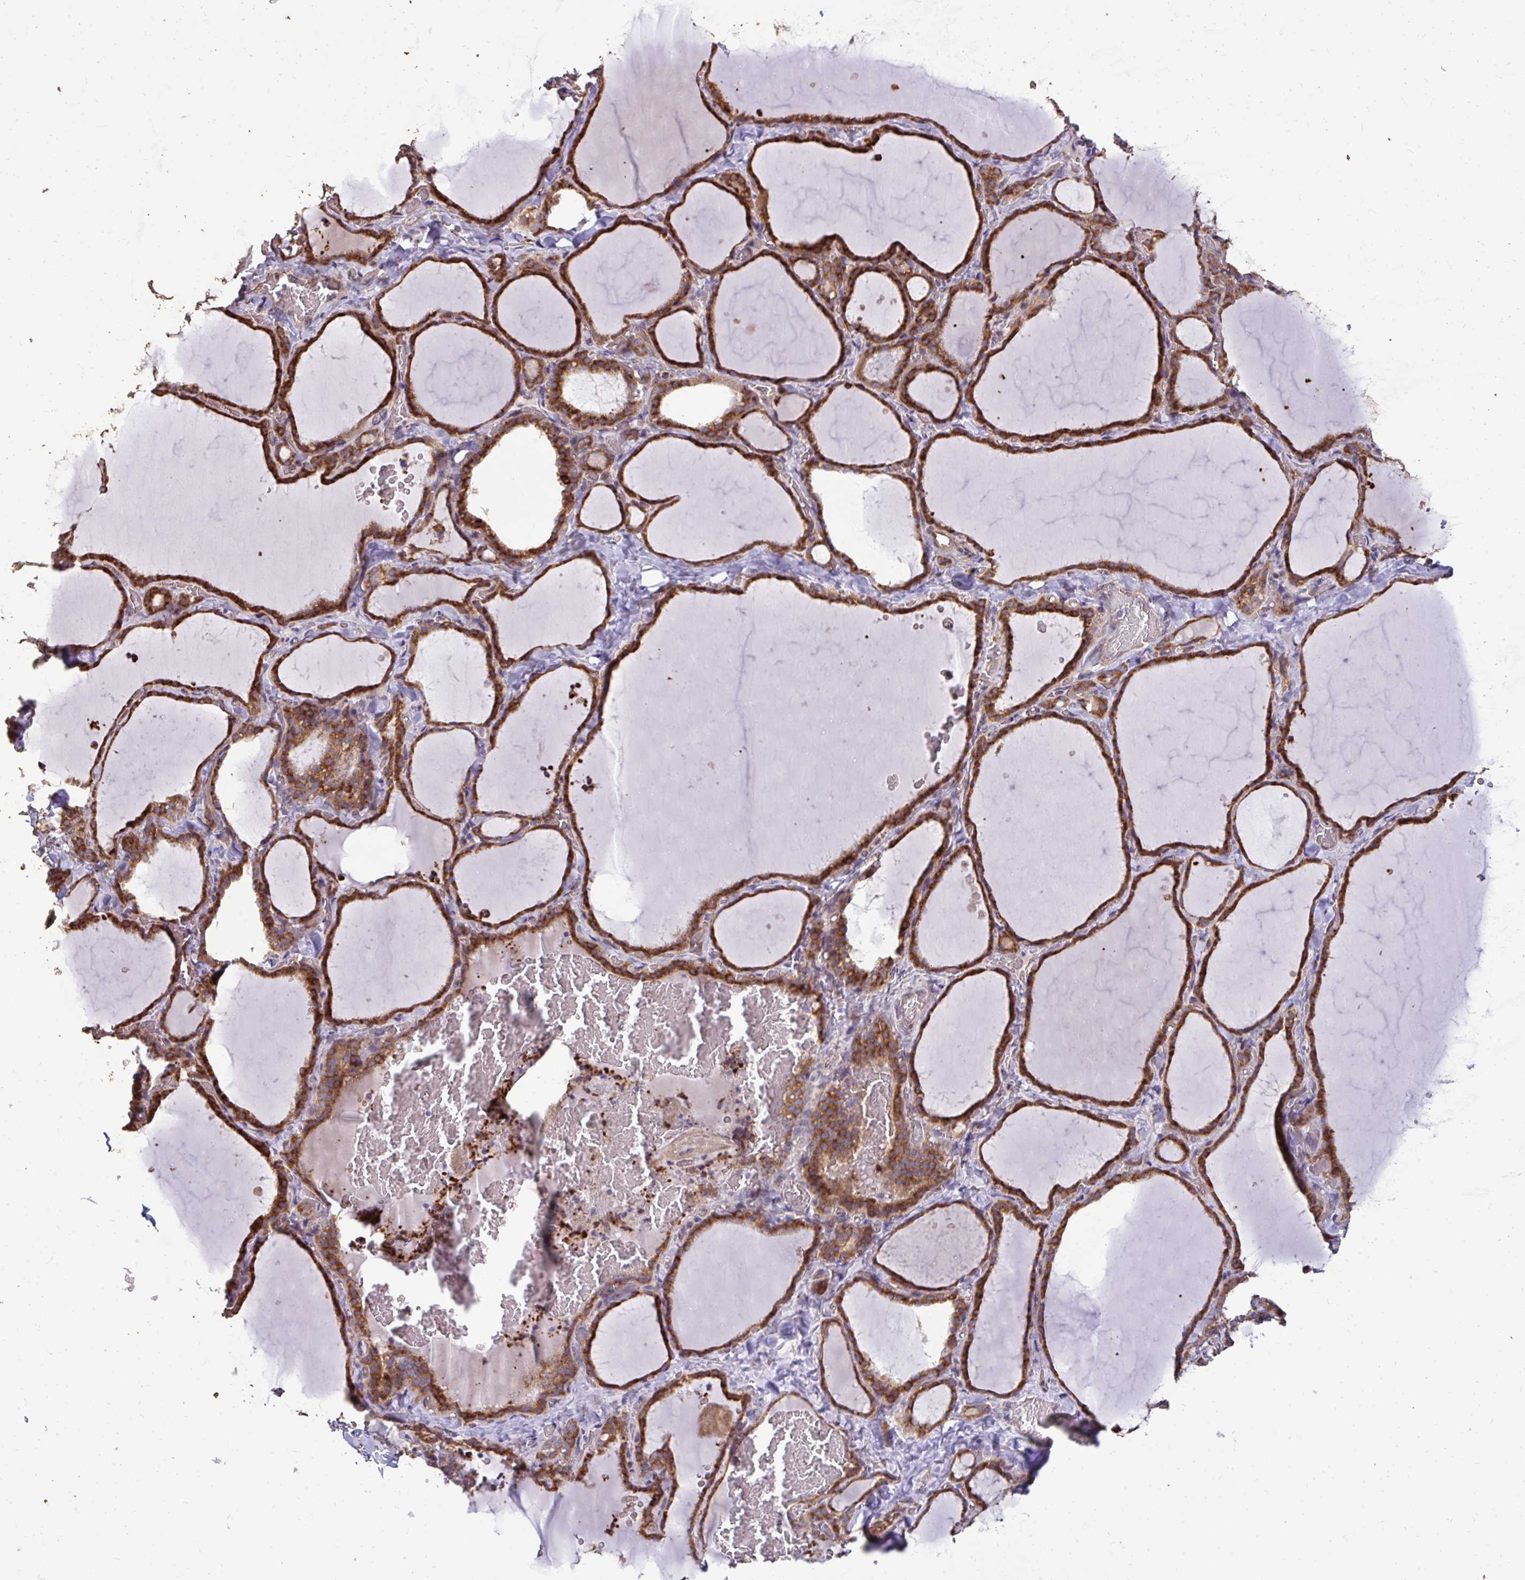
{"staining": {"intensity": "moderate", "quantity": ">75%", "location": "cytoplasmic/membranous"}, "tissue": "thyroid gland", "cell_type": "Glandular cells", "image_type": "normal", "snomed": [{"axis": "morphology", "description": "Normal tissue, NOS"}, {"axis": "topography", "description": "Thyroid gland"}], "caption": "Thyroid gland was stained to show a protein in brown. There is medium levels of moderate cytoplasmic/membranous positivity in approximately >75% of glandular cells. The staining was performed using DAB (3,3'-diaminobenzidine), with brown indicating positive protein expression. Nuclei are stained blue with hematoxylin.", "gene": "FIBCD1", "patient": {"sex": "female", "age": 22}}